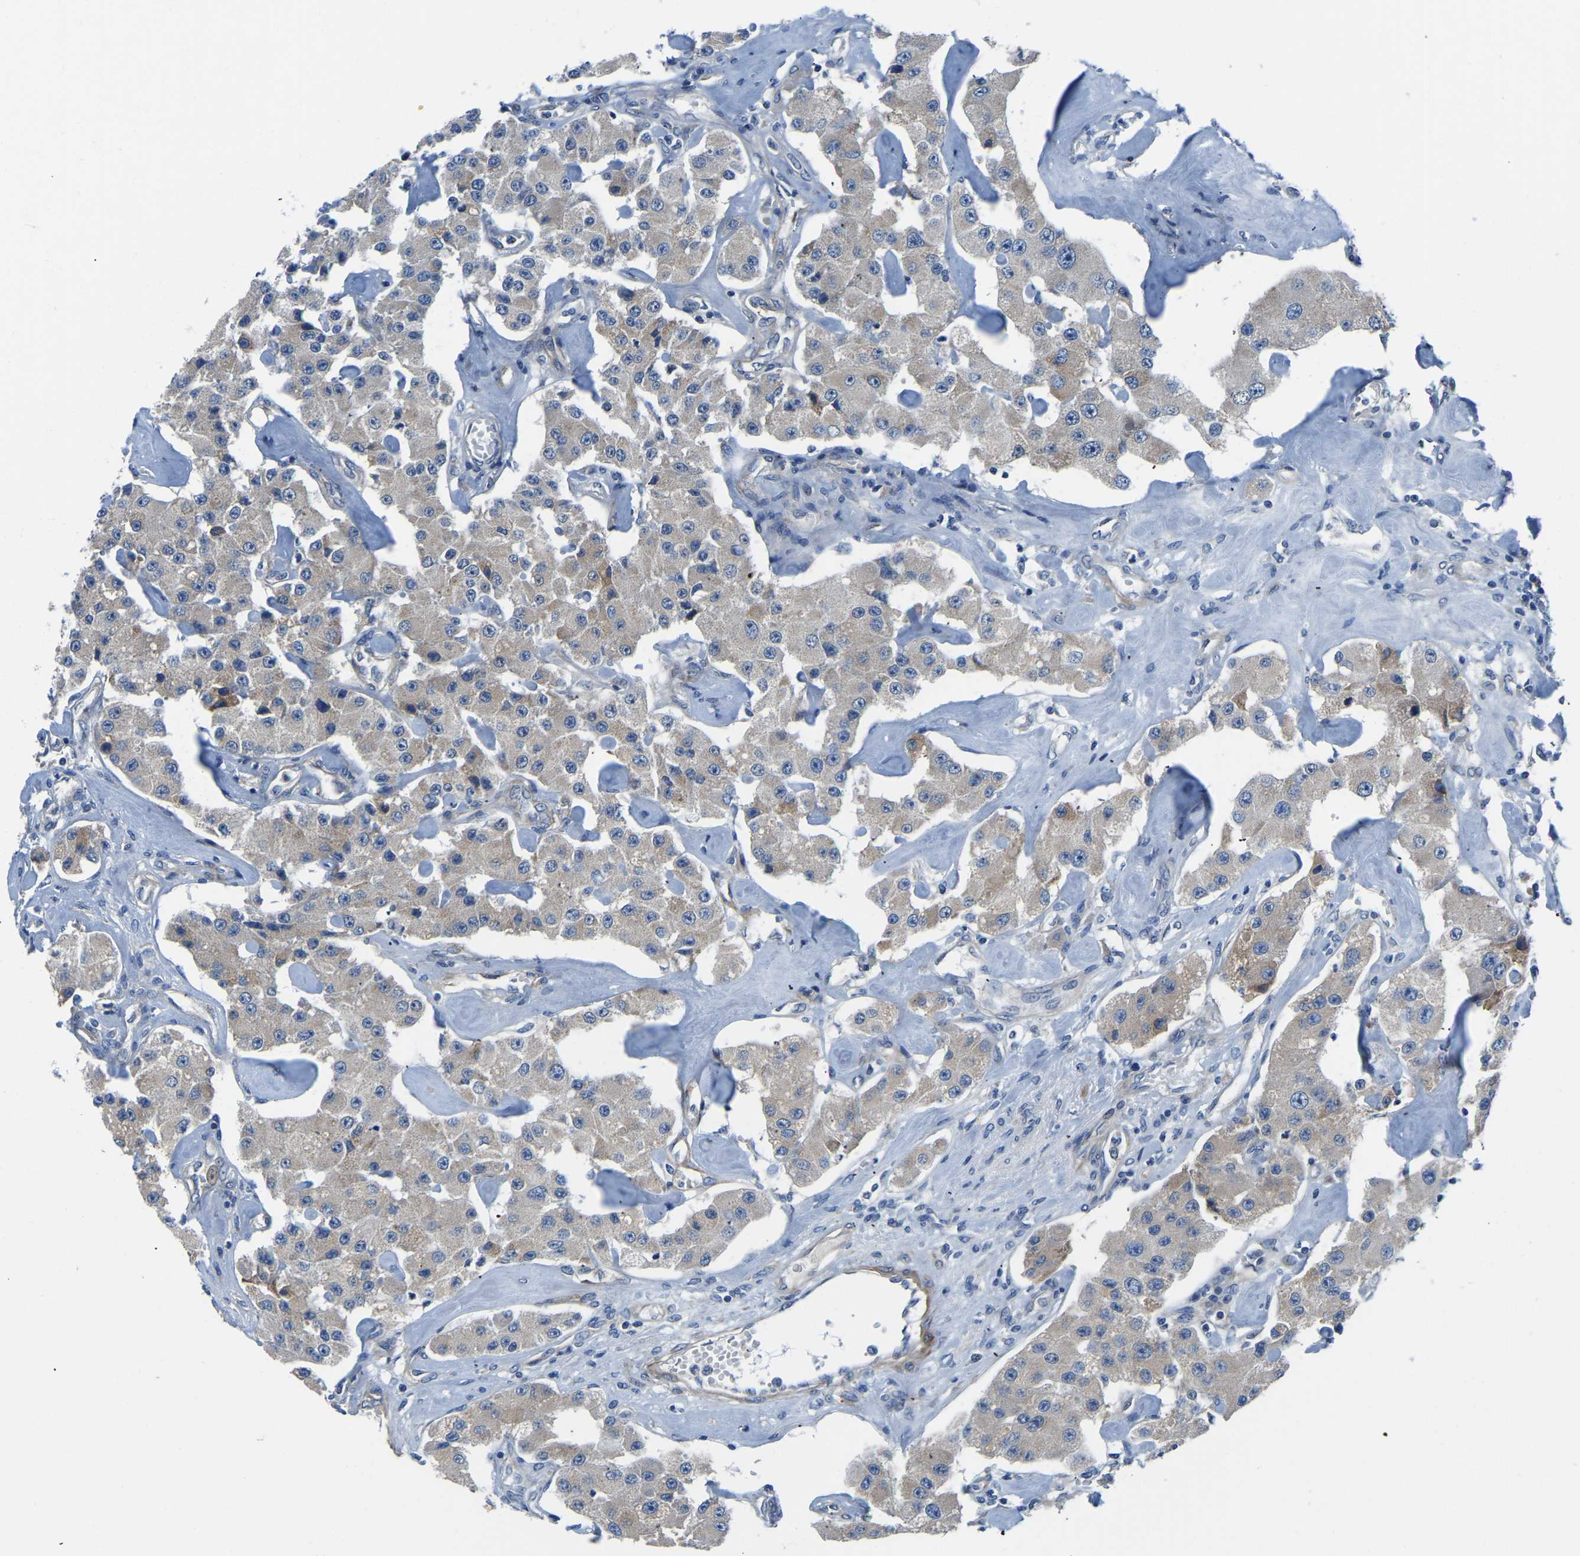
{"staining": {"intensity": "negative", "quantity": "none", "location": "none"}, "tissue": "carcinoid", "cell_type": "Tumor cells", "image_type": "cancer", "snomed": [{"axis": "morphology", "description": "Carcinoid, malignant, NOS"}, {"axis": "topography", "description": "Pancreas"}], "caption": "This is an IHC photomicrograph of human carcinoid. There is no positivity in tumor cells.", "gene": "LIAS", "patient": {"sex": "male", "age": 41}}